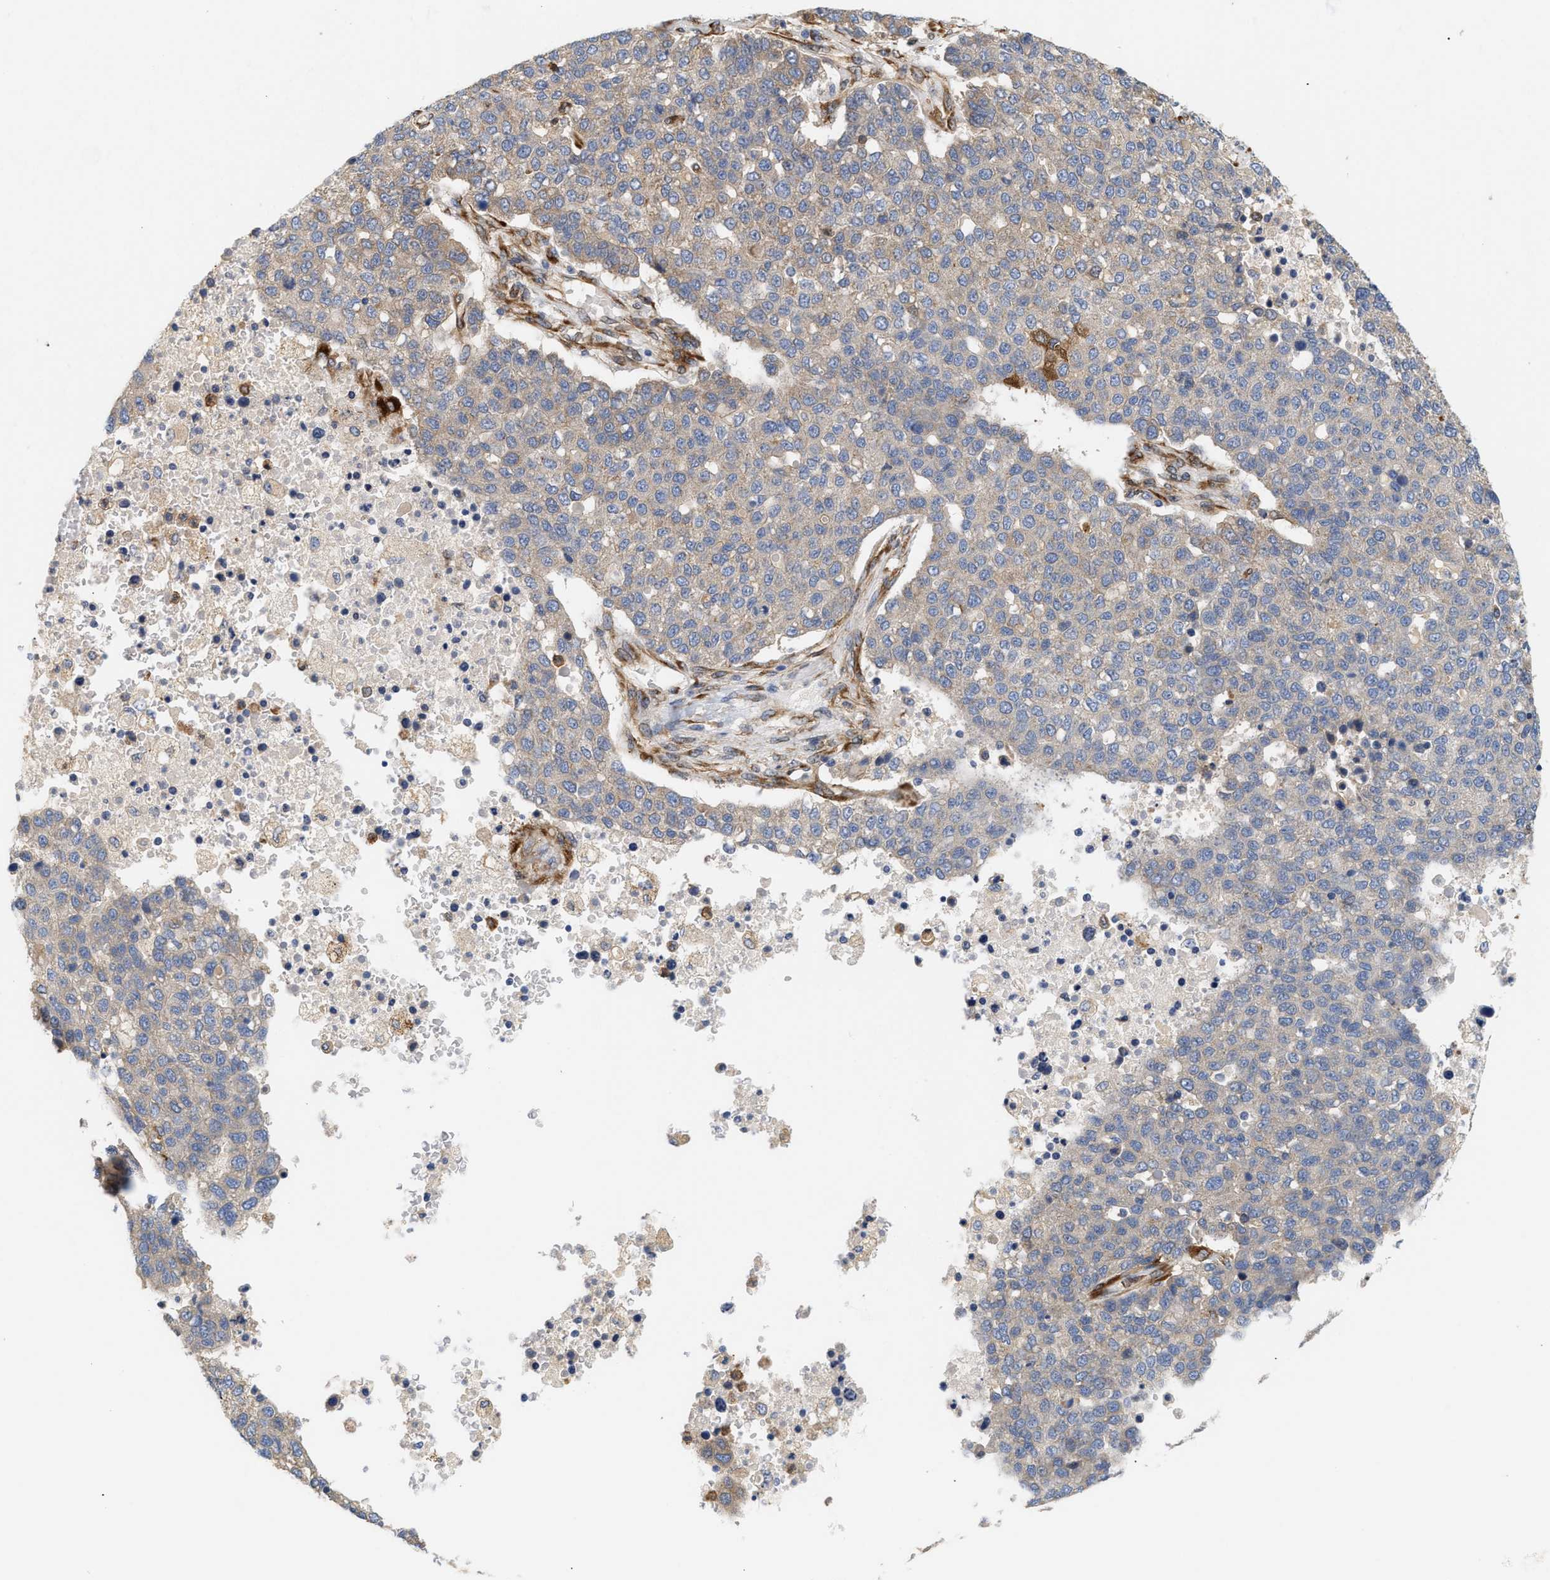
{"staining": {"intensity": "weak", "quantity": "<25%", "location": "cytoplasmic/membranous"}, "tissue": "pancreatic cancer", "cell_type": "Tumor cells", "image_type": "cancer", "snomed": [{"axis": "morphology", "description": "Adenocarcinoma, NOS"}, {"axis": "topography", "description": "Pancreas"}], "caption": "An IHC micrograph of pancreatic cancer is shown. There is no staining in tumor cells of pancreatic cancer.", "gene": "PLCD1", "patient": {"sex": "female", "age": 61}}